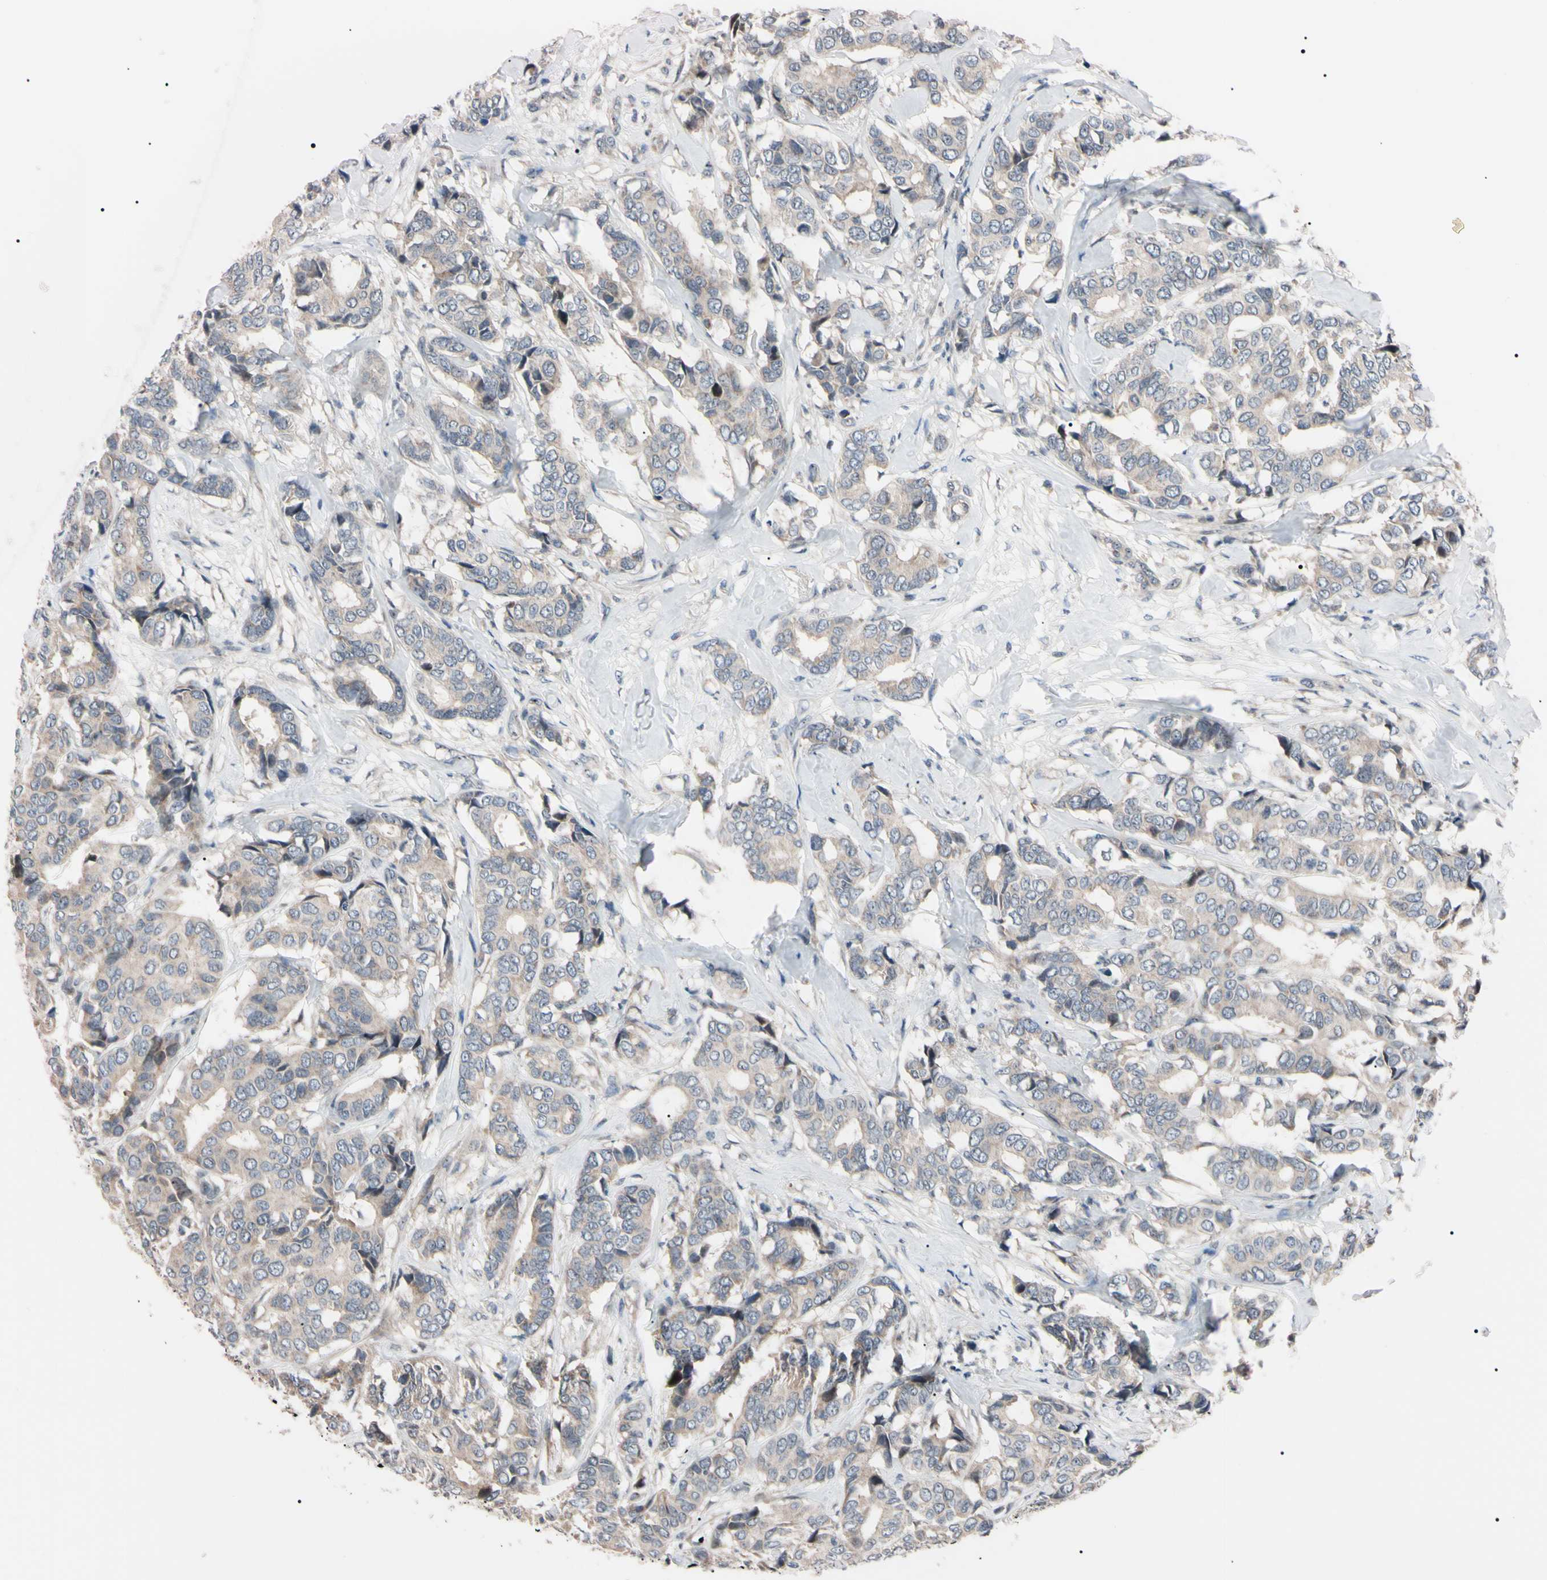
{"staining": {"intensity": "weak", "quantity": ">75%", "location": "cytoplasmic/membranous"}, "tissue": "breast cancer", "cell_type": "Tumor cells", "image_type": "cancer", "snomed": [{"axis": "morphology", "description": "Duct carcinoma"}, {"axis": "topography", "description": "Breast"}], "caption": "A micrograph showing weak cytoplasmic/membranous expression in about >75% of tumor cells in breast cancer (intraductal carcinoma), as visualized by brown immunohistochemical staining.", "gene": "TRAF5", "patient": {"sex": "female", "age": 87}}